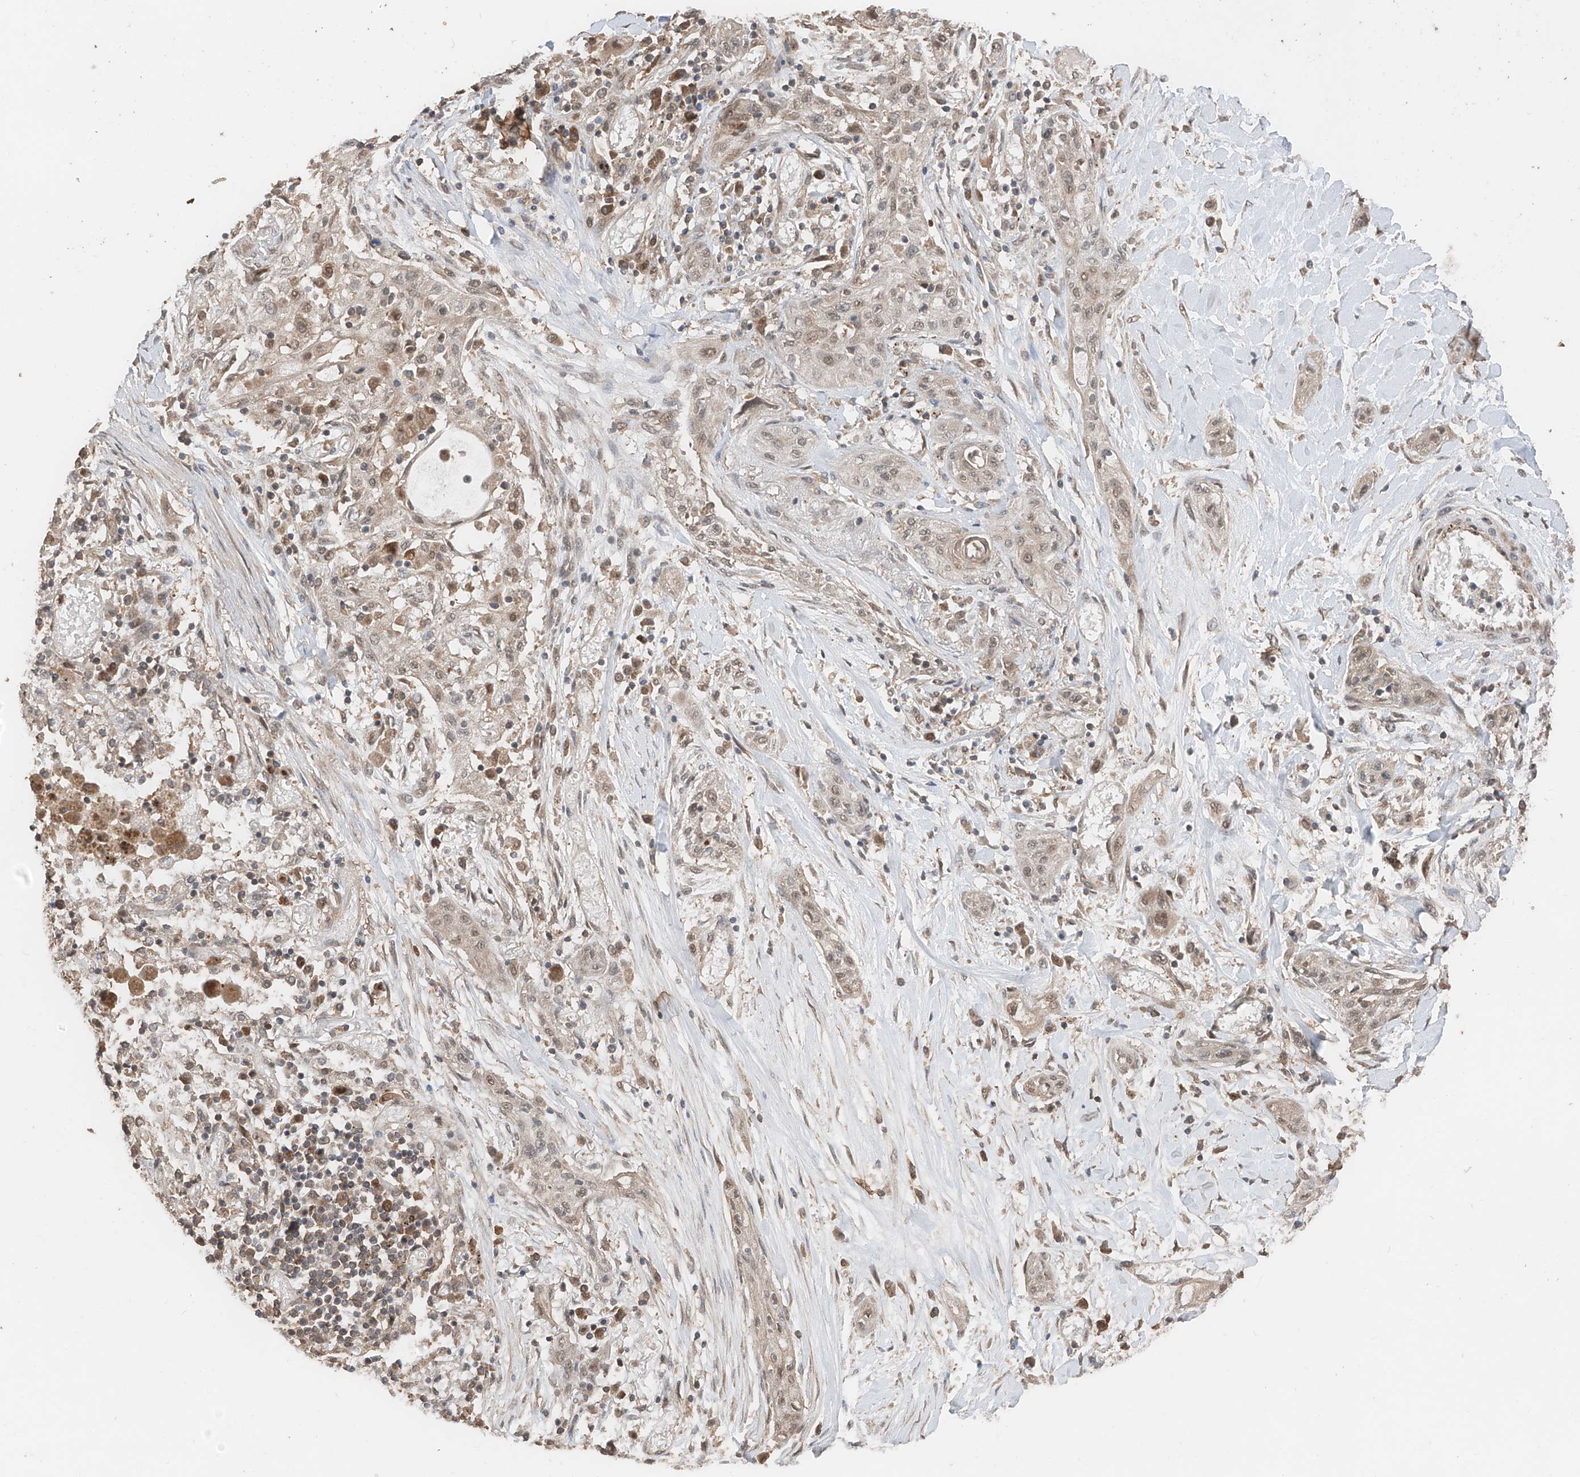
{"staining": {"intensity": "weak", "quantity": ">75%", "location": "nuclear"}, "tissue": "lung cancer", "cell_type": "Tumor cells", "image_type": "cancer", "snomed": [{"axis": "morphology", "description": "Squamous cell carcinoma, NOS"}, {"axis": "topography", "description": "Lung"}], "caption": "An image of human lung squamous cell carcinoma stained for a protein shows weak nuclear brown staining in tumor cells. Immunohistochemistry stains the protein of interest in brown and the nuclei are stained blue.", "gene": "FAM135A", "patient": {"sex": "female", "age": 47}}